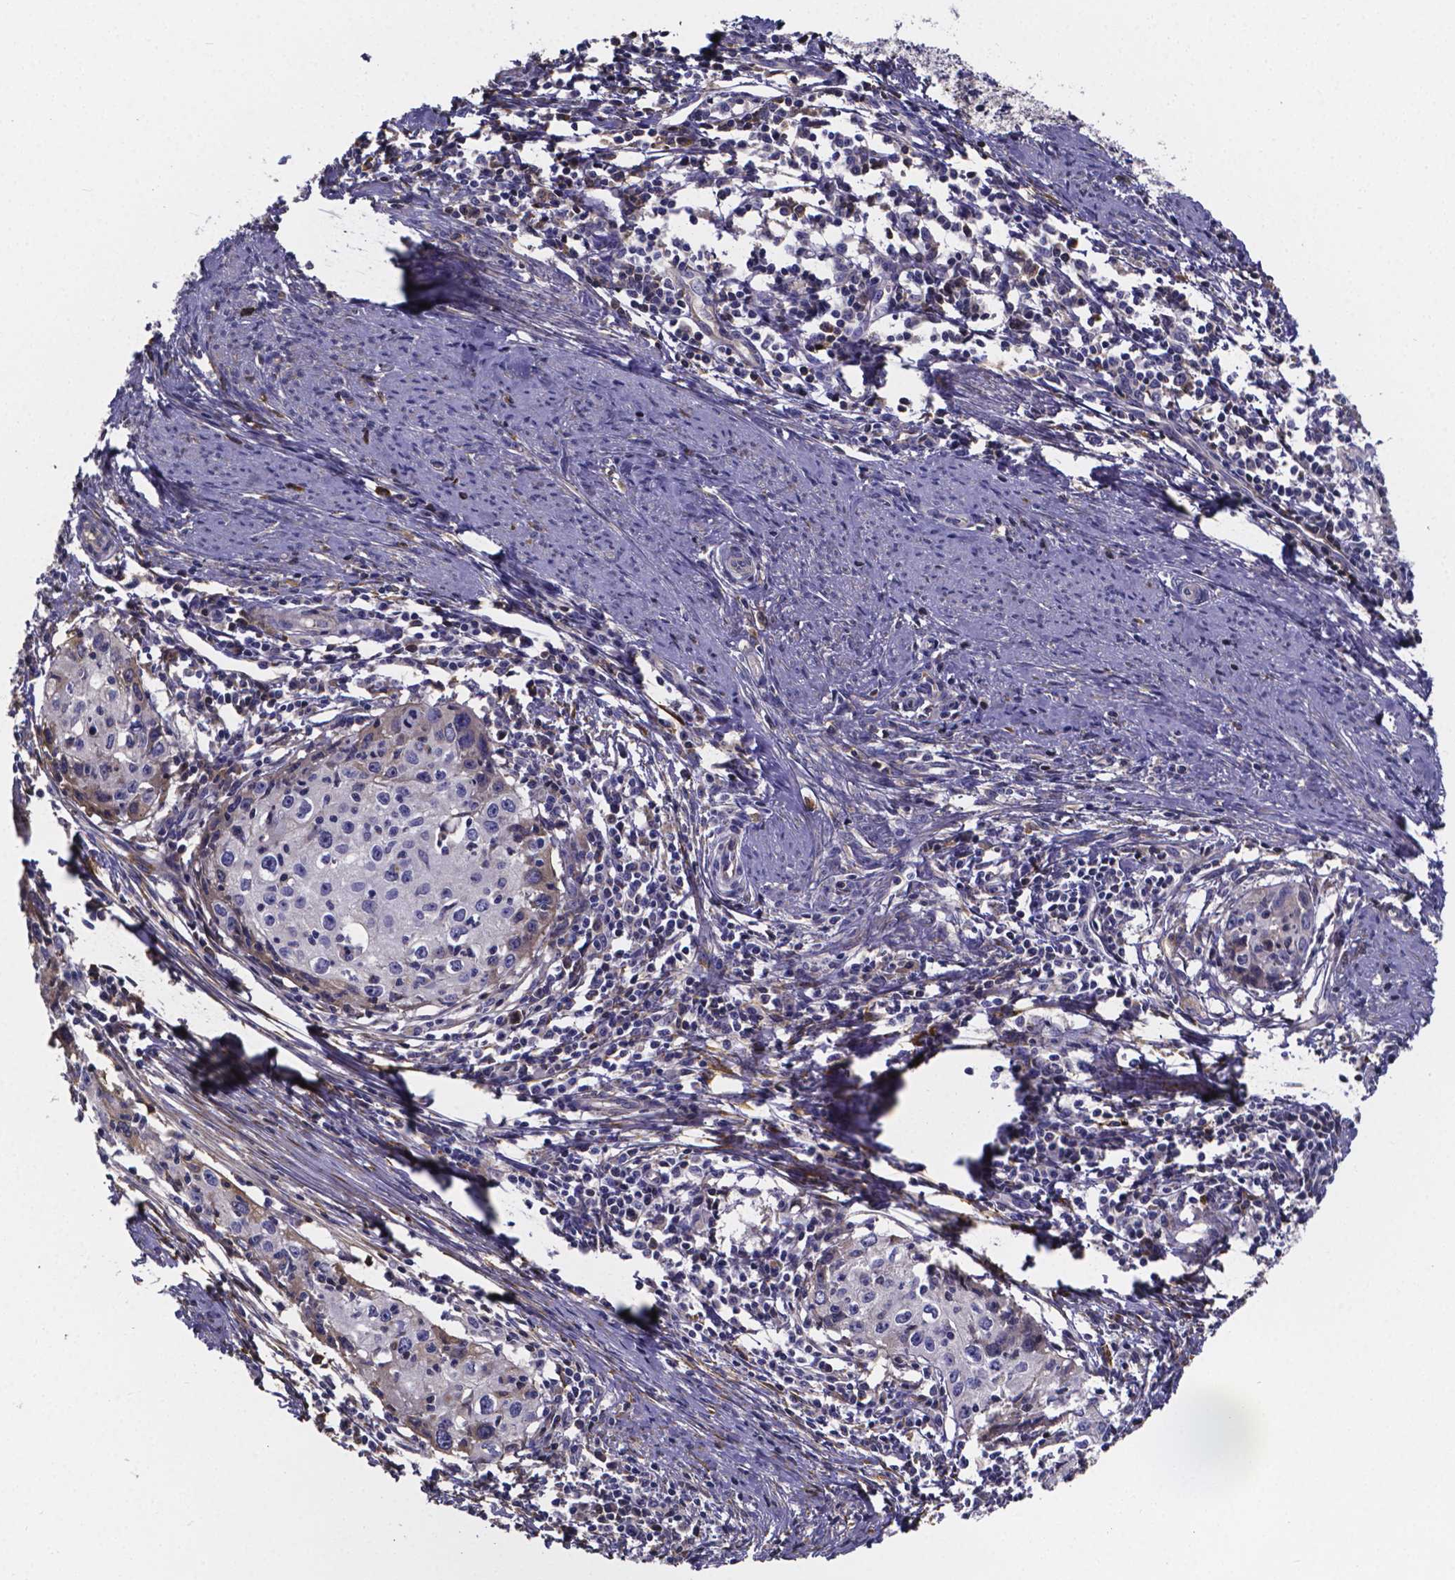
{"staining": {"intensity": "negative", "quantity": "none", "location": "none"}, "tissue": "cervical cancer", "cell_type": "Tumor cells", "image_type": "cancer", "snomed": [{"axis": "morphology", "description": "Squamous cell carcinoma, NOS"}, {"axis": "topography", "description": "Cervix"}], "caption": "This is an immunohistochemistry micrograph of human cervical cancer. There is no positivity in tumor cells.", "gene": "SFRP4", "patient": {"sex": "female", "age": 40}}